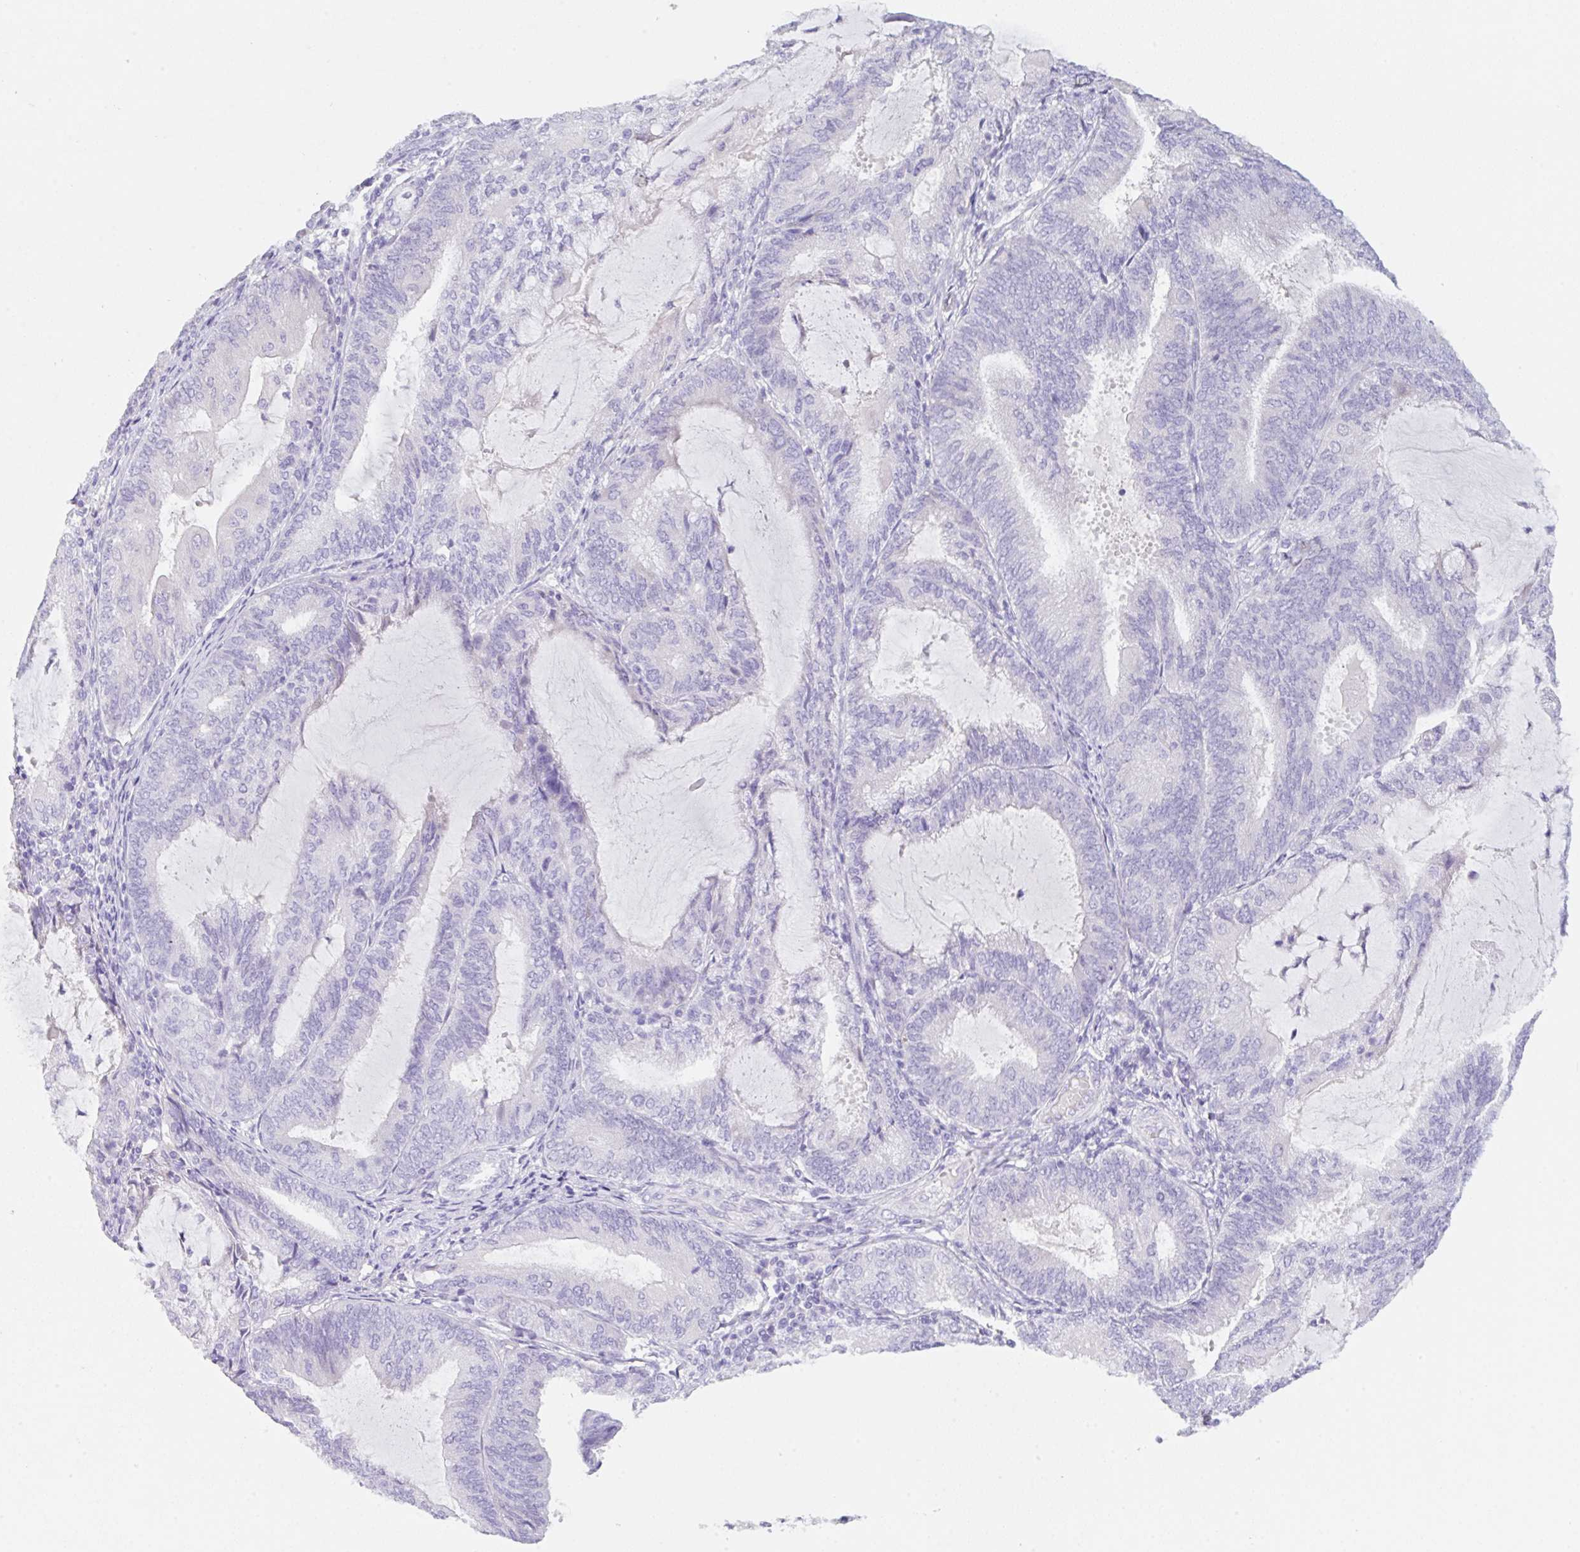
{"staining": {"intensity": "negative", "quantity": "none", "location": "none"}, "tissue": "endometrial cancer", "cell_type": "Tumor cells", "image_type": "cancer", "snomed": [{"axis": "morphology", "description": "Adenocarcinoma, NOS"}, {"axis": "topography", "description": "Endometrium"}], "caption": "Tumor cells are negative for protein expression in human endometrial cancer (adenocarcinoma).", "gene": "KLK8", "patient": {"sex": "female", "age": 81}}